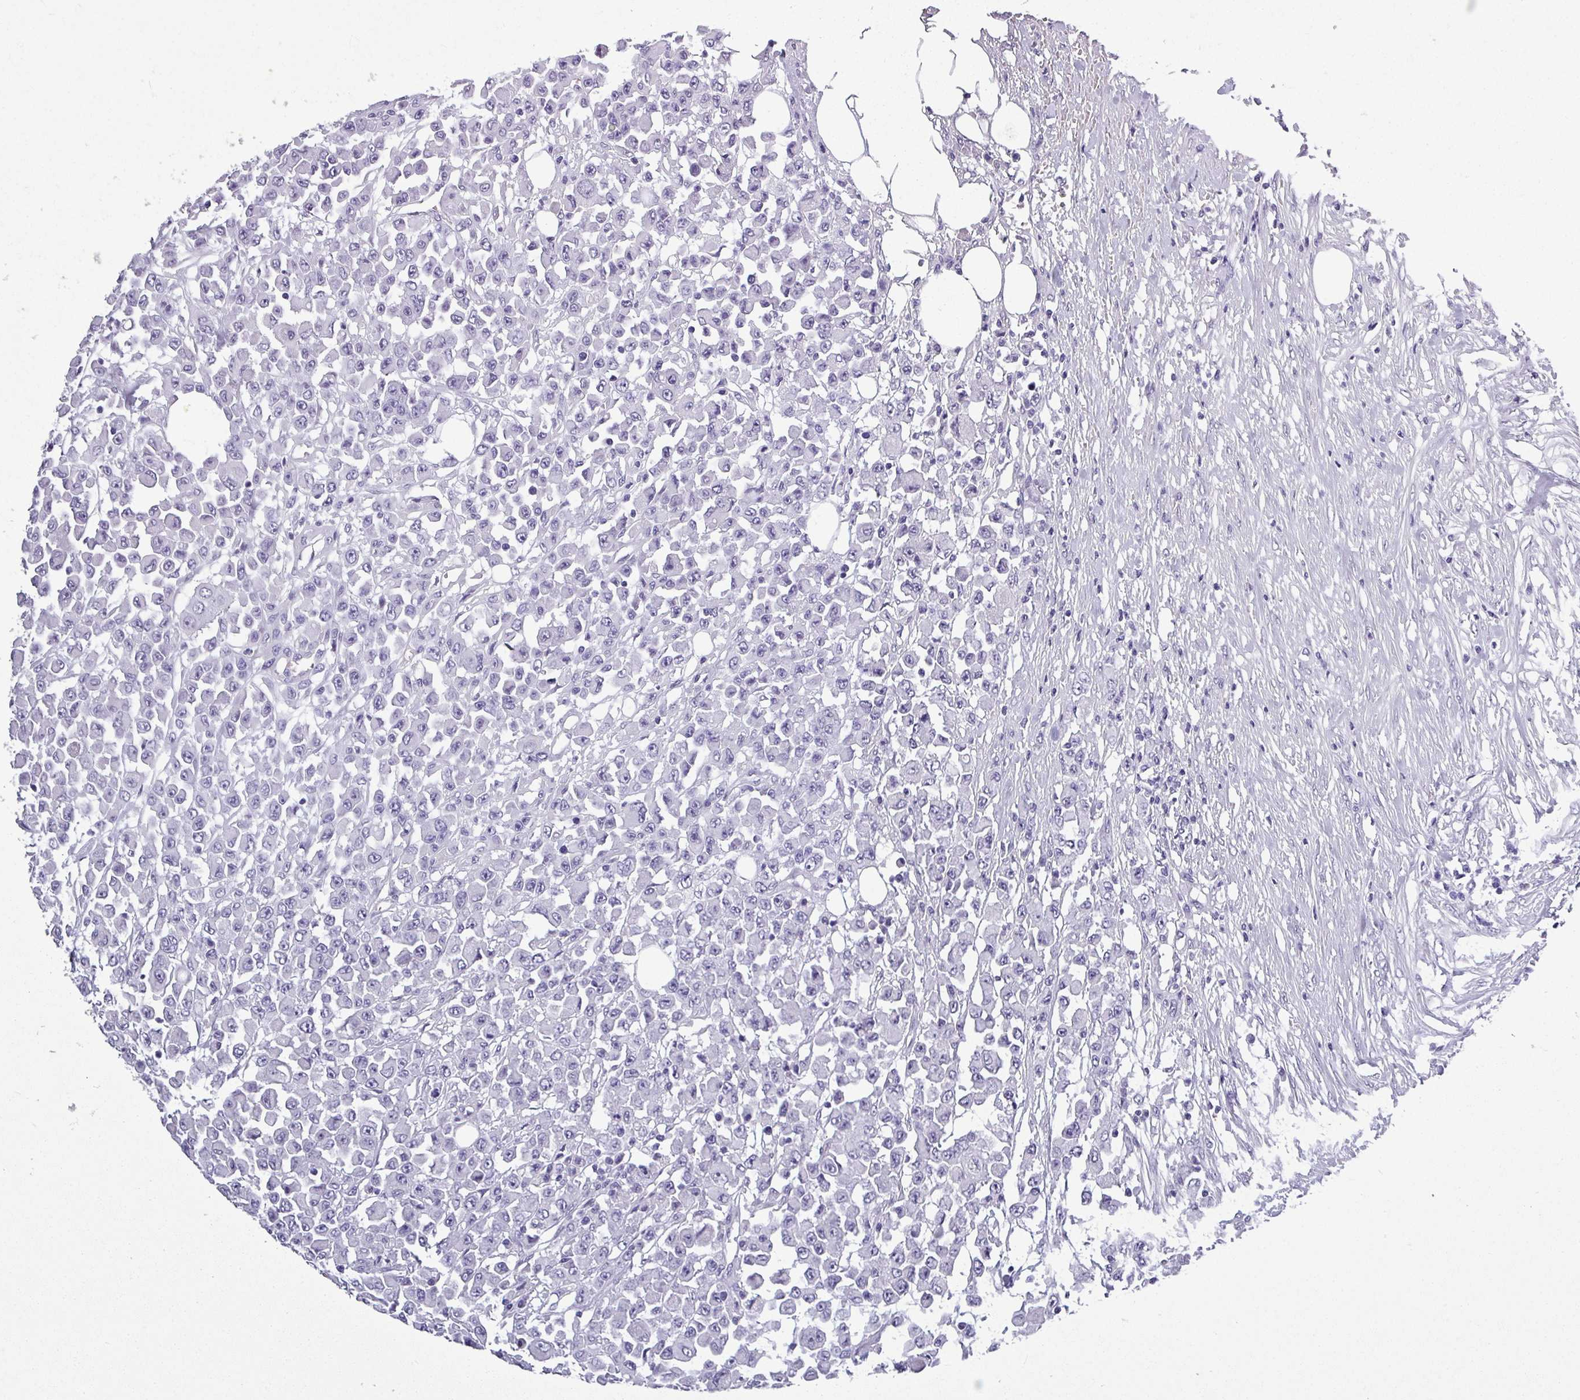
{"staining": {"intensity": "negative", "quantity": "none", "location": "none"}, "tissue": "colorectal cancer", "cell_type": "Tumor cells", "image_type": "cancer", "snomed": [{"axis": "morphology", "description": "Adenocarcinoma, NOS"}, {"axis": "topography", "description": "Colon"}], "caption": "Immunohistochemistry micrograph of neoplastic tissue: colorectal cancer stained with DAB (3,3'-diaminobenzidine) shows no significant protein positivity in tumor cells.", "gene": "SRGAP1", "patient": {"sex": "male", "age": 51}}